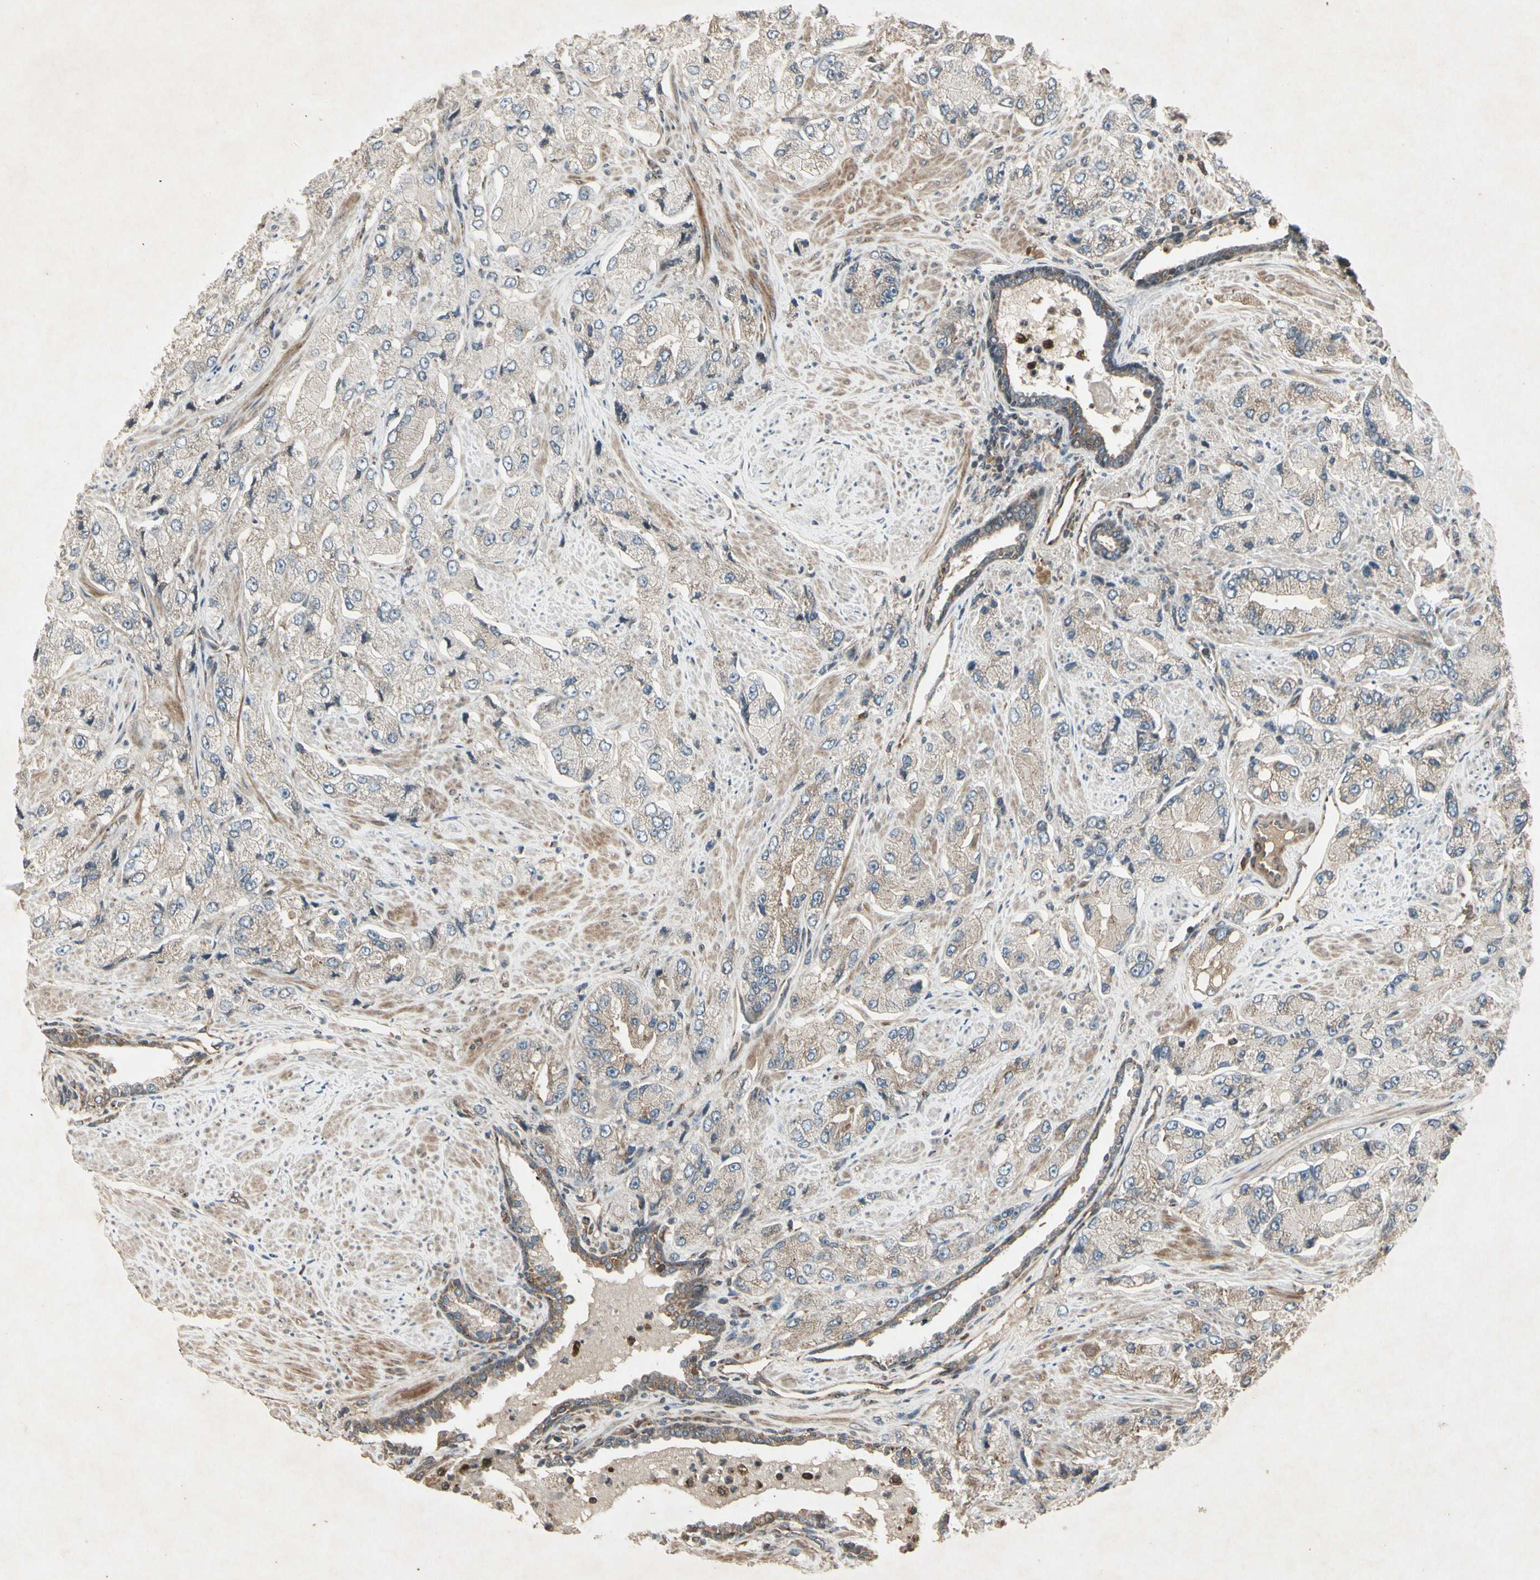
{"staining": {"intensity": "weak", "quantity": "<25%", "location": "cytoplasmic/membranous"}, "tissue": "prostate cancer", "cell_type": "Tumor cells", "image_type": "cancer", "snomed": [{"axis": "morphology", "description": "Adenocarcinoma, High grade"}, {"axis": "topography", "description": "Prostate"}], "caption": "Tumor cells are negative for brown protein staining in prostate cancer.", "gene": "TEK", "patient": {"sex": "male", "age": 58}}